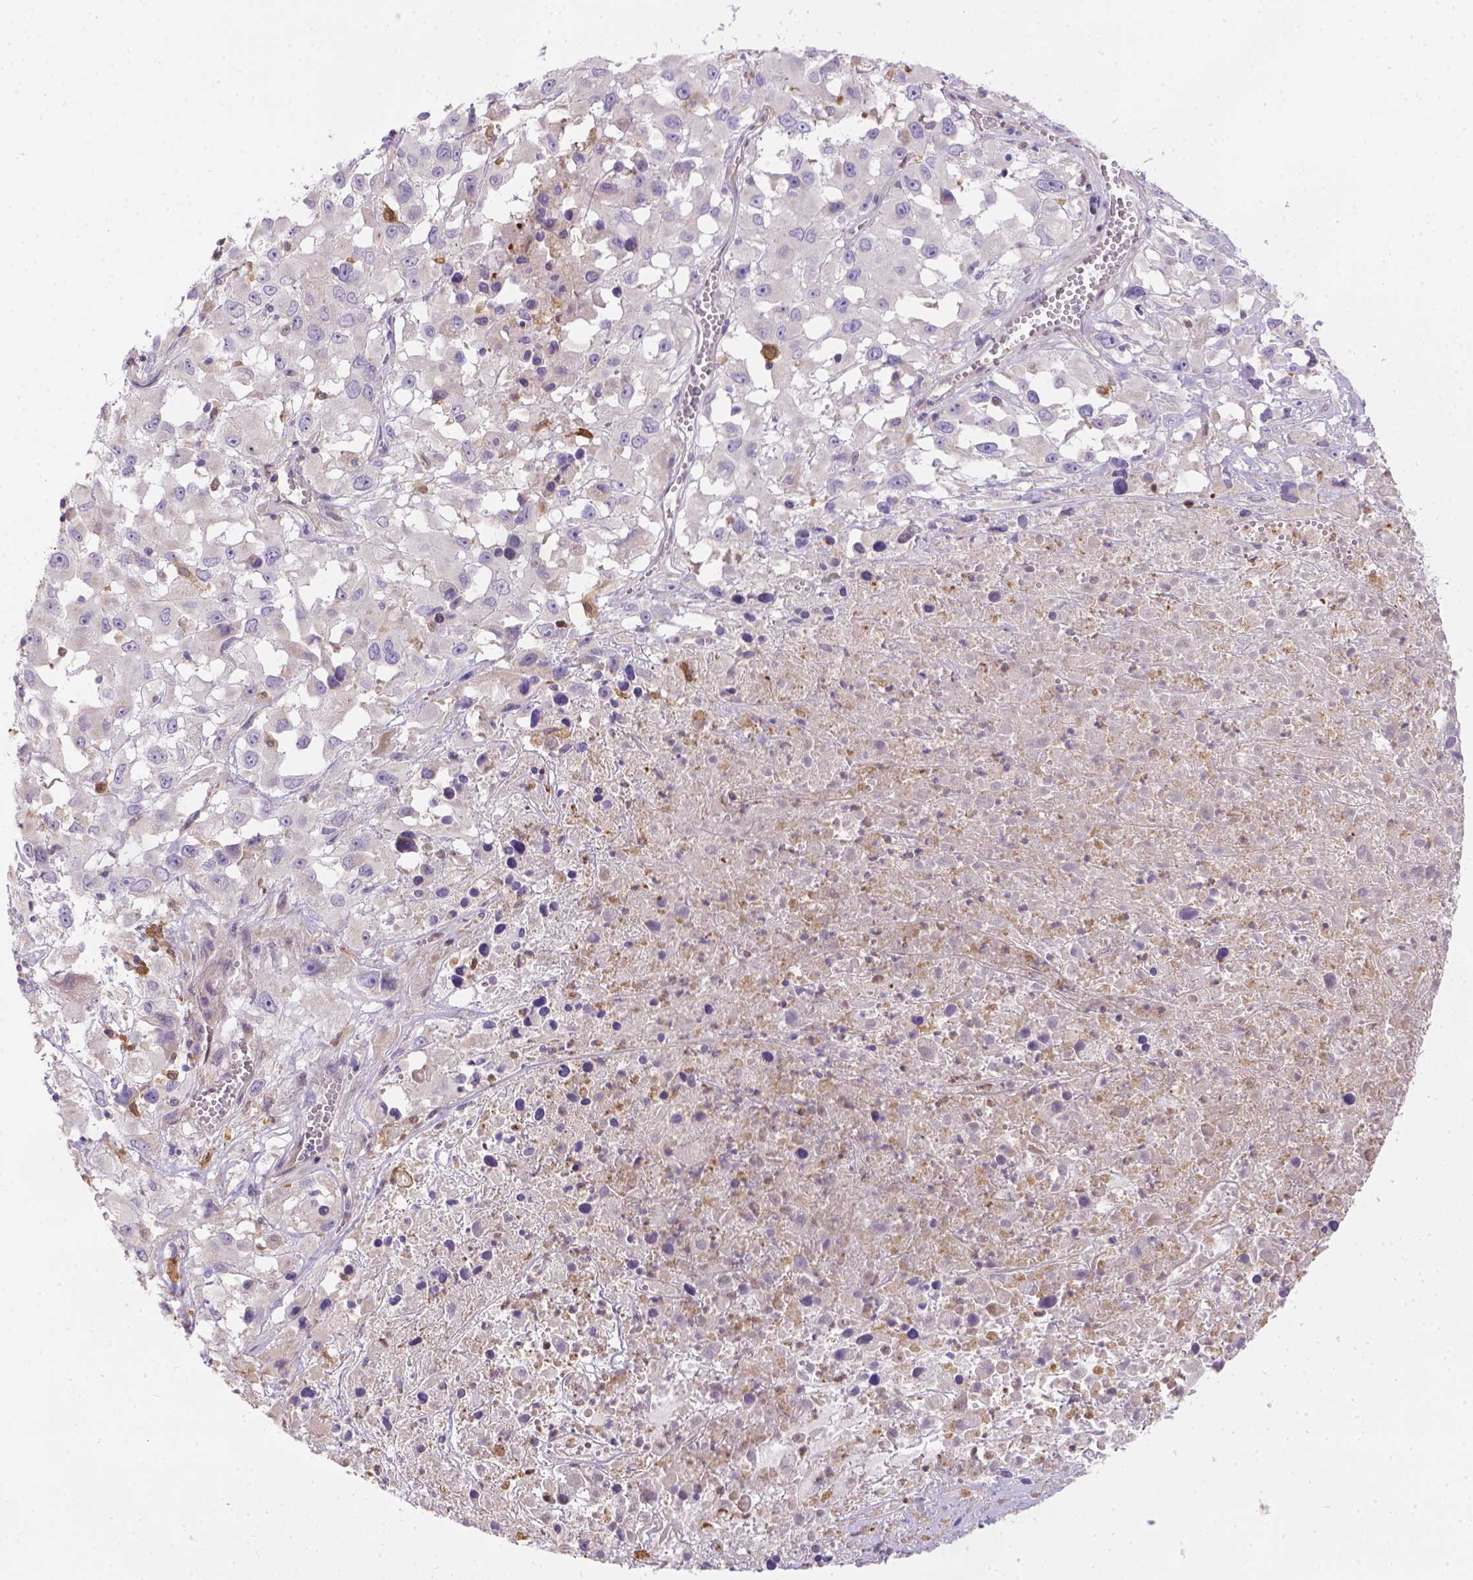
{"staining": {"intensity": "negative", "quantity": "none", "location": "none"}, "tissue": "melanoma", "cell_type": "Tumor cells", "image_type": "cancer", "snomed": [{"axis": "morphology", "description": "Malignant melanoma, Metastatic site"}, {"axis": "topography", "description": "Soft tissue"}], "caption": "DAB immunohistochemical staining of human malignant melanoma (metastatic site) exhibits no significant expression in tumor cells.", "gene": "TM4SF18", "patient": {"sex": "male", "age": 50}}